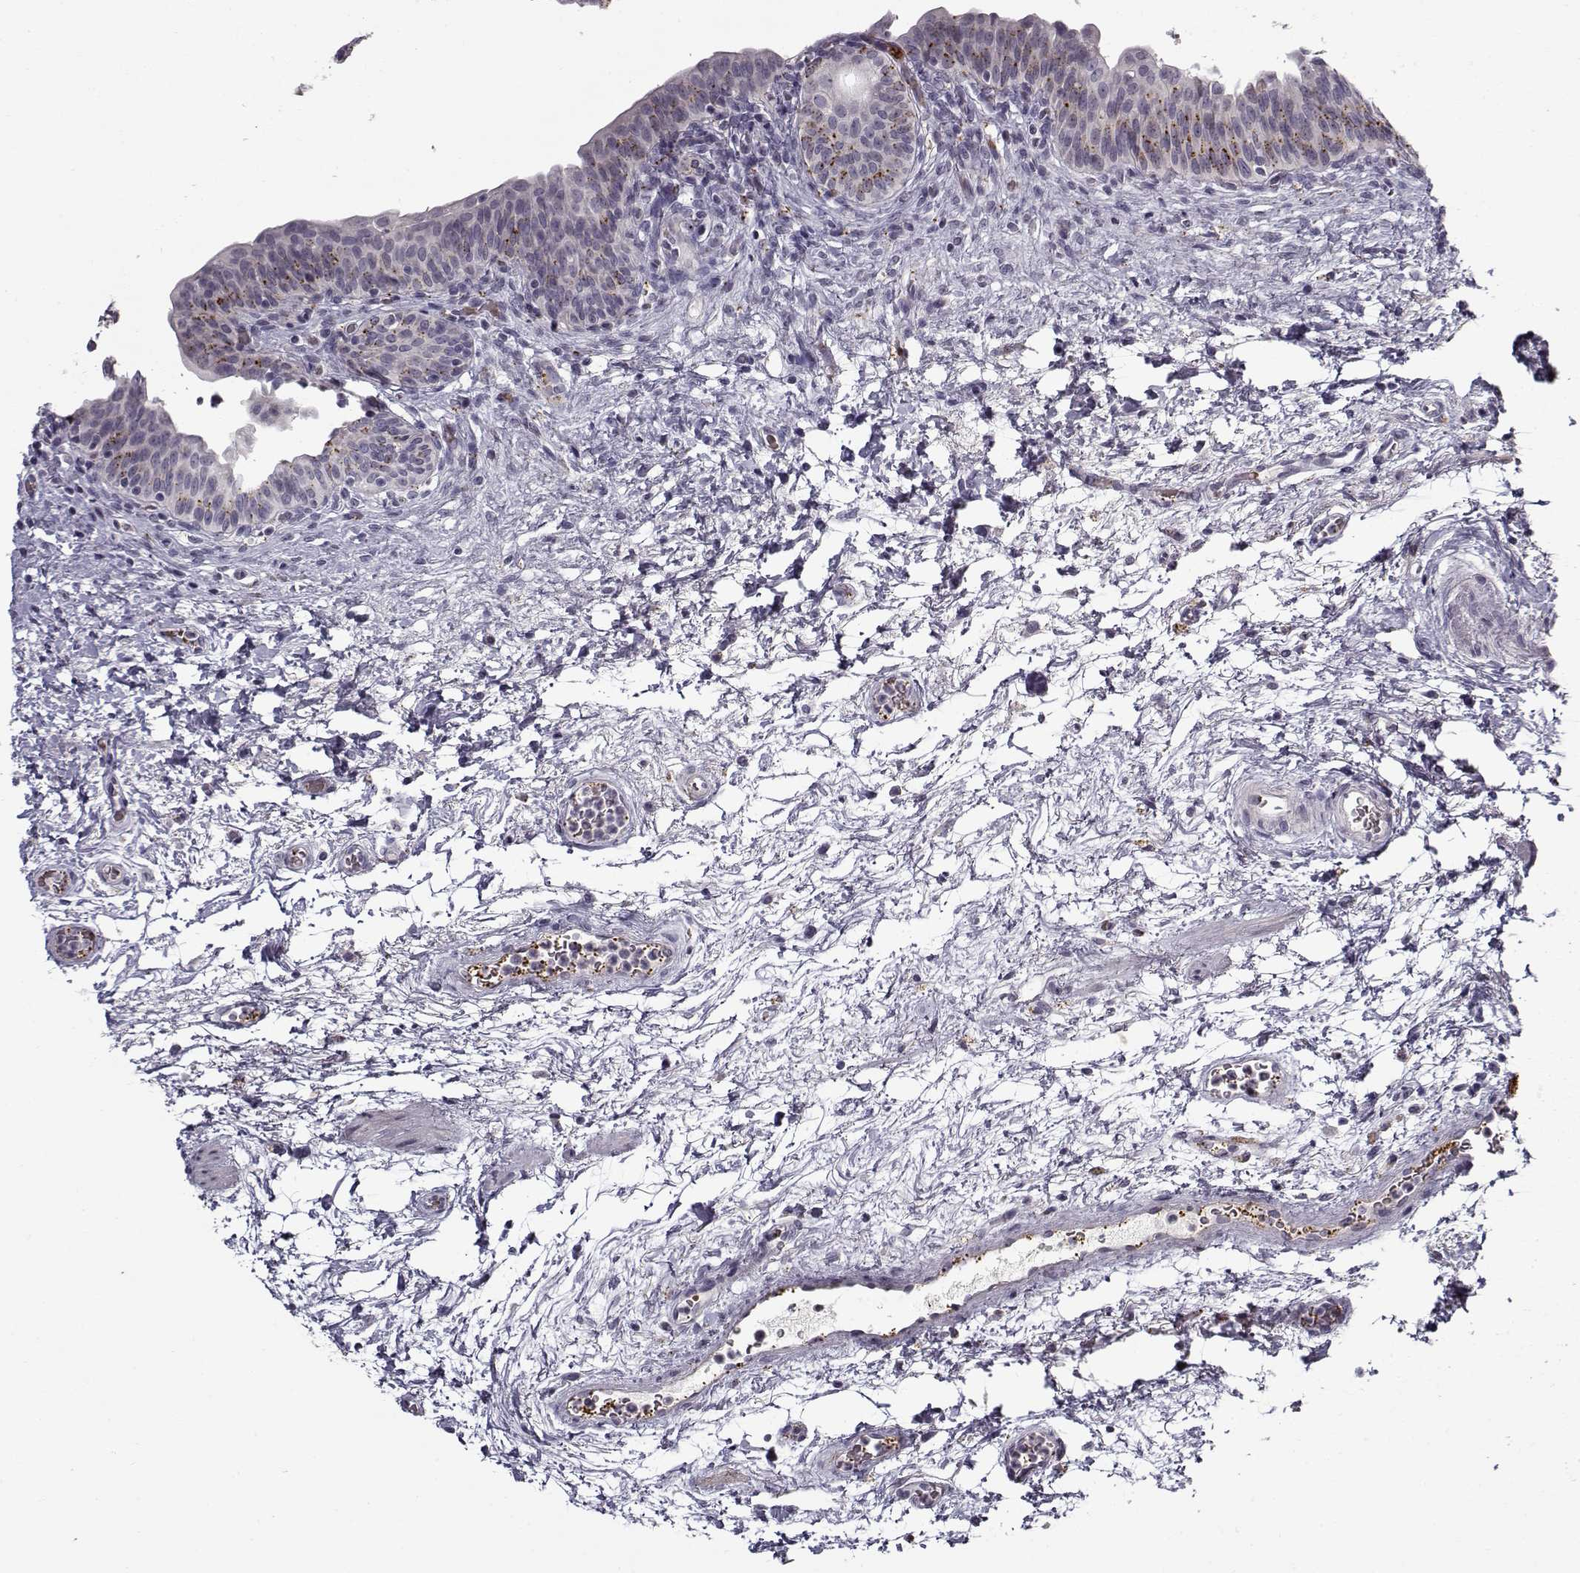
{"staining": {"intensity": "strong", "quantity": "<25%", "location": "cytoplasmic/membranous"}, "tissue": "urinary bladder", "cell_type": "Urothelial cells", "image_type": "normal", "snomed": [{"axis": "morphology", "description": "Normal tissue, NOS"}, {"axis": "topography", "description": "Urinary bladder"}], "caption": "A brown stain shows strong cytoplasmic/membranous positivity of a protein in urothelial cells of unremarkable urinary bladder. The staining was performed using DAB to visualize the protein expression in brown, while the nuclei were stained in blue with hematoxylin (Magnification: 20x).", "gene": "SNCA", "patient": {"sex": "male", "age": 69}}